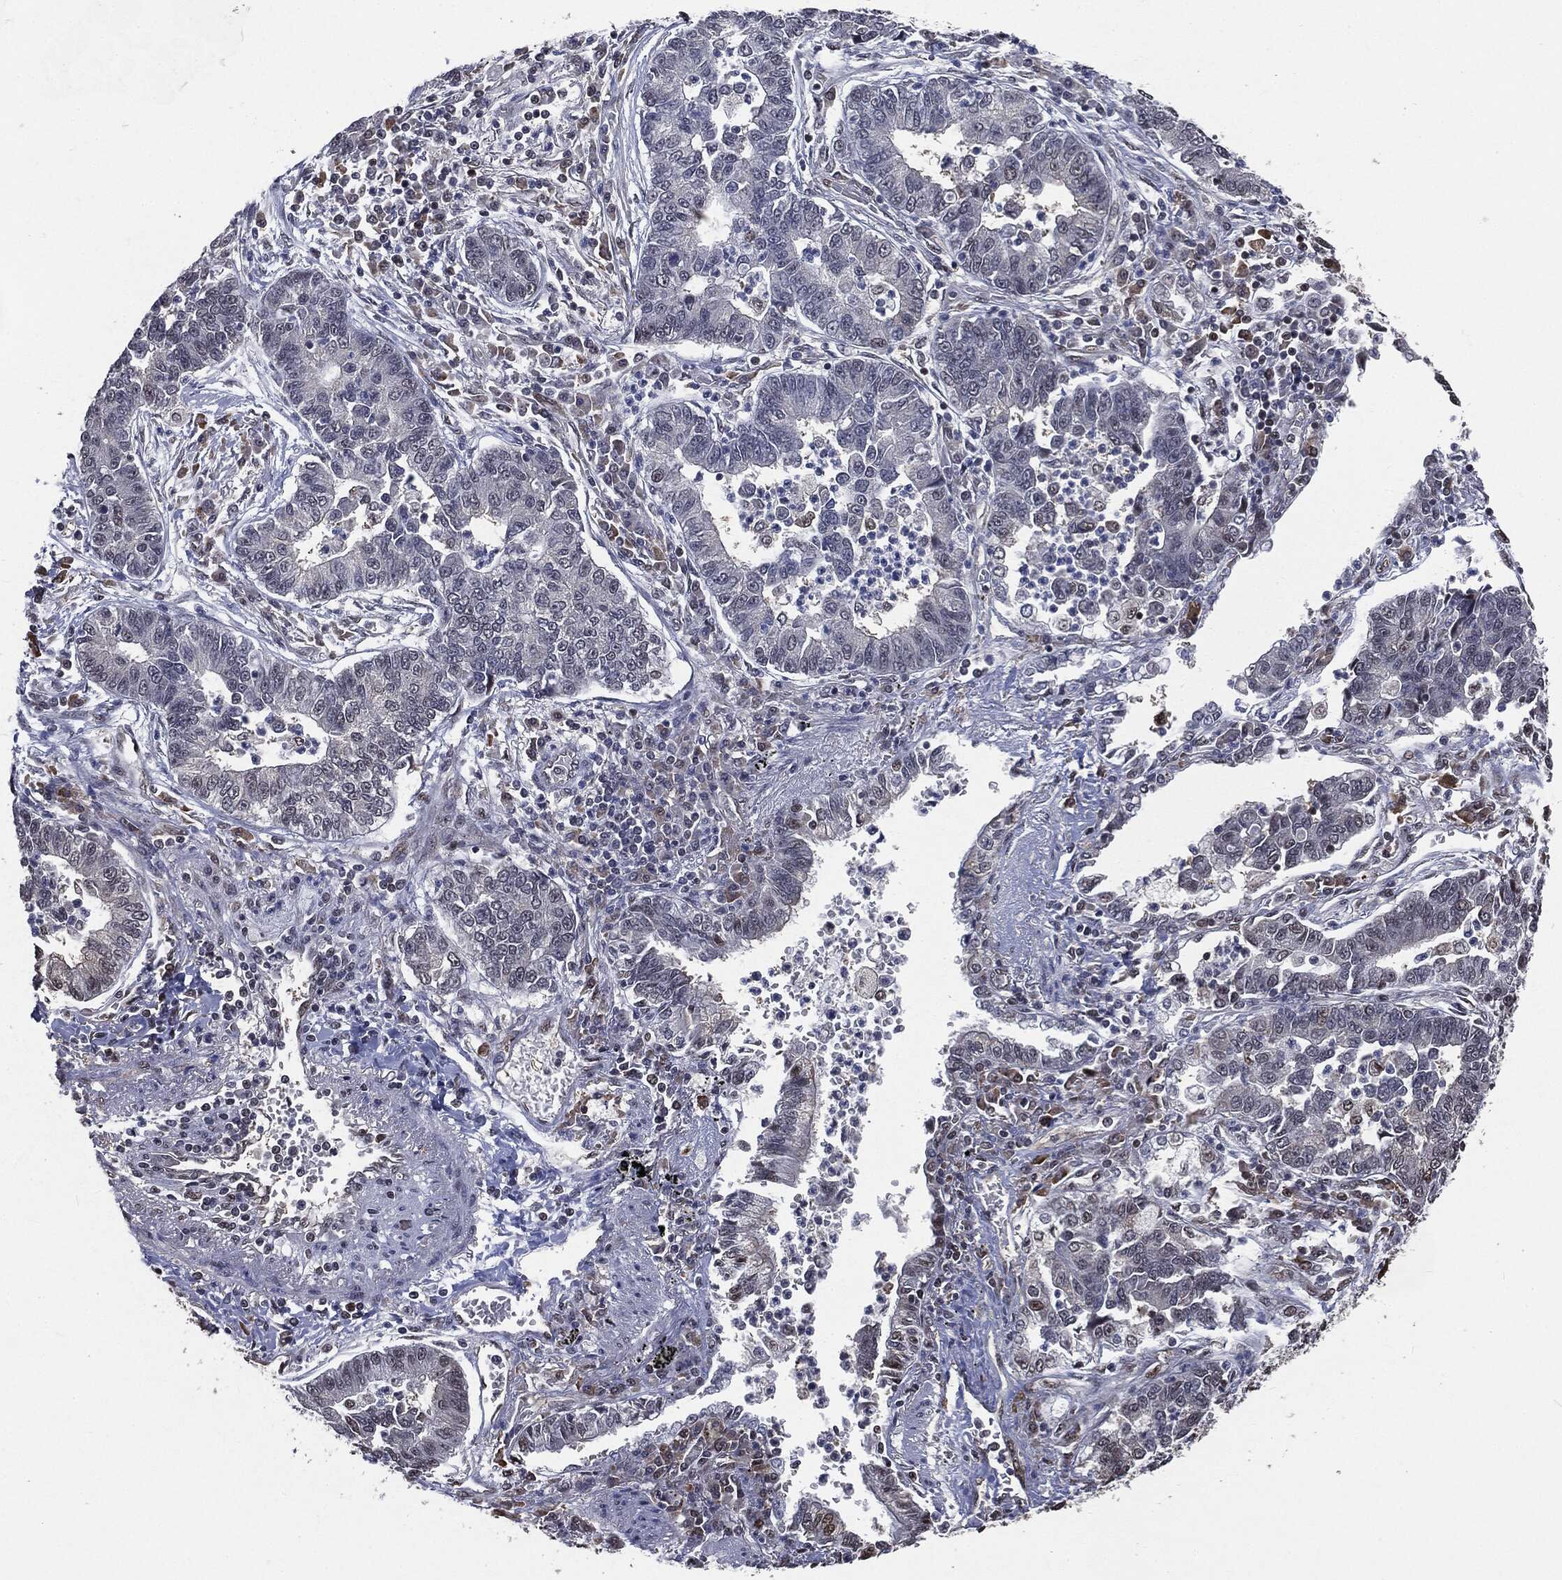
{"staining": {"intensity": "negative", "quantity": "none", "location": "none"}, "tissue": "lung cancer", "cell_type": "Tumor cells", "image_type": "cancer", "snomed": [{"axis": "morphology", "description": "Adenocarcinoma, NOS"}, {"axis": "topography", "description": "Lung"}], "caption": "Tumor cells show no significant staining in lung cancer.", "gene": "SHLD2", "patient": {"sex": "female", "age": 57}}